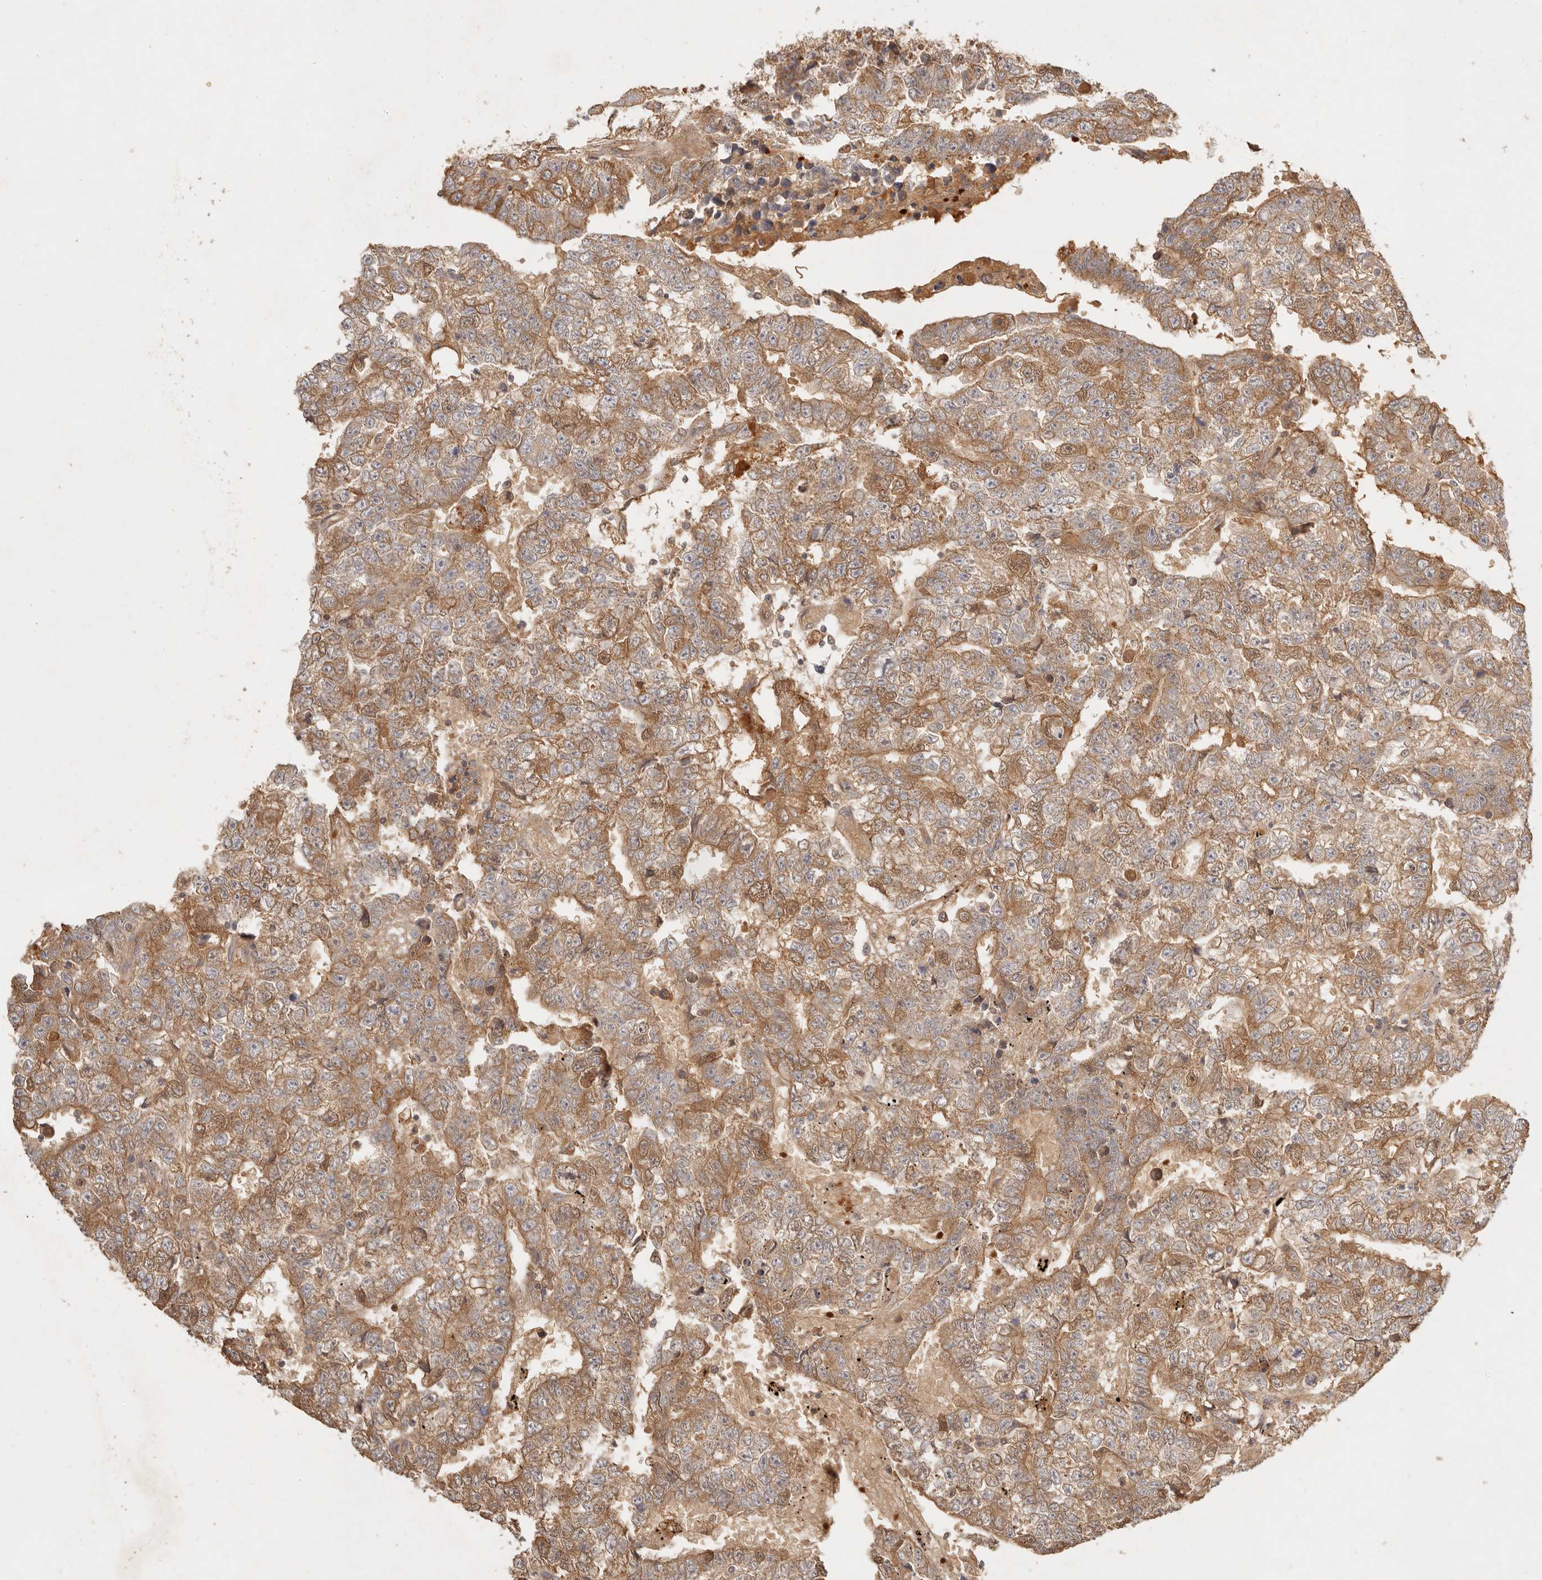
{"staining": {"intensity": "moderate", "quantity": ">75%", "location": "cytoplasmic/membranous"}, "tissue": "testis cancer", "cell_type": "Tumor cells", "image_type": "cancer", "snomed": [{"axis": "morphology", "description": "Carcinoma, Embryonal, NOS"}, {"axis": "topography", "description": "Testis"}], "caption": "Immunohistochemical staining of embryonal carcinoma (testis) reveals medium levels of moderate cytoplasmic/membranous protein expression in approximately >75% of tumor cells.", "gene": "FREM2", "patient": {"sex": "male", "age": 25}}